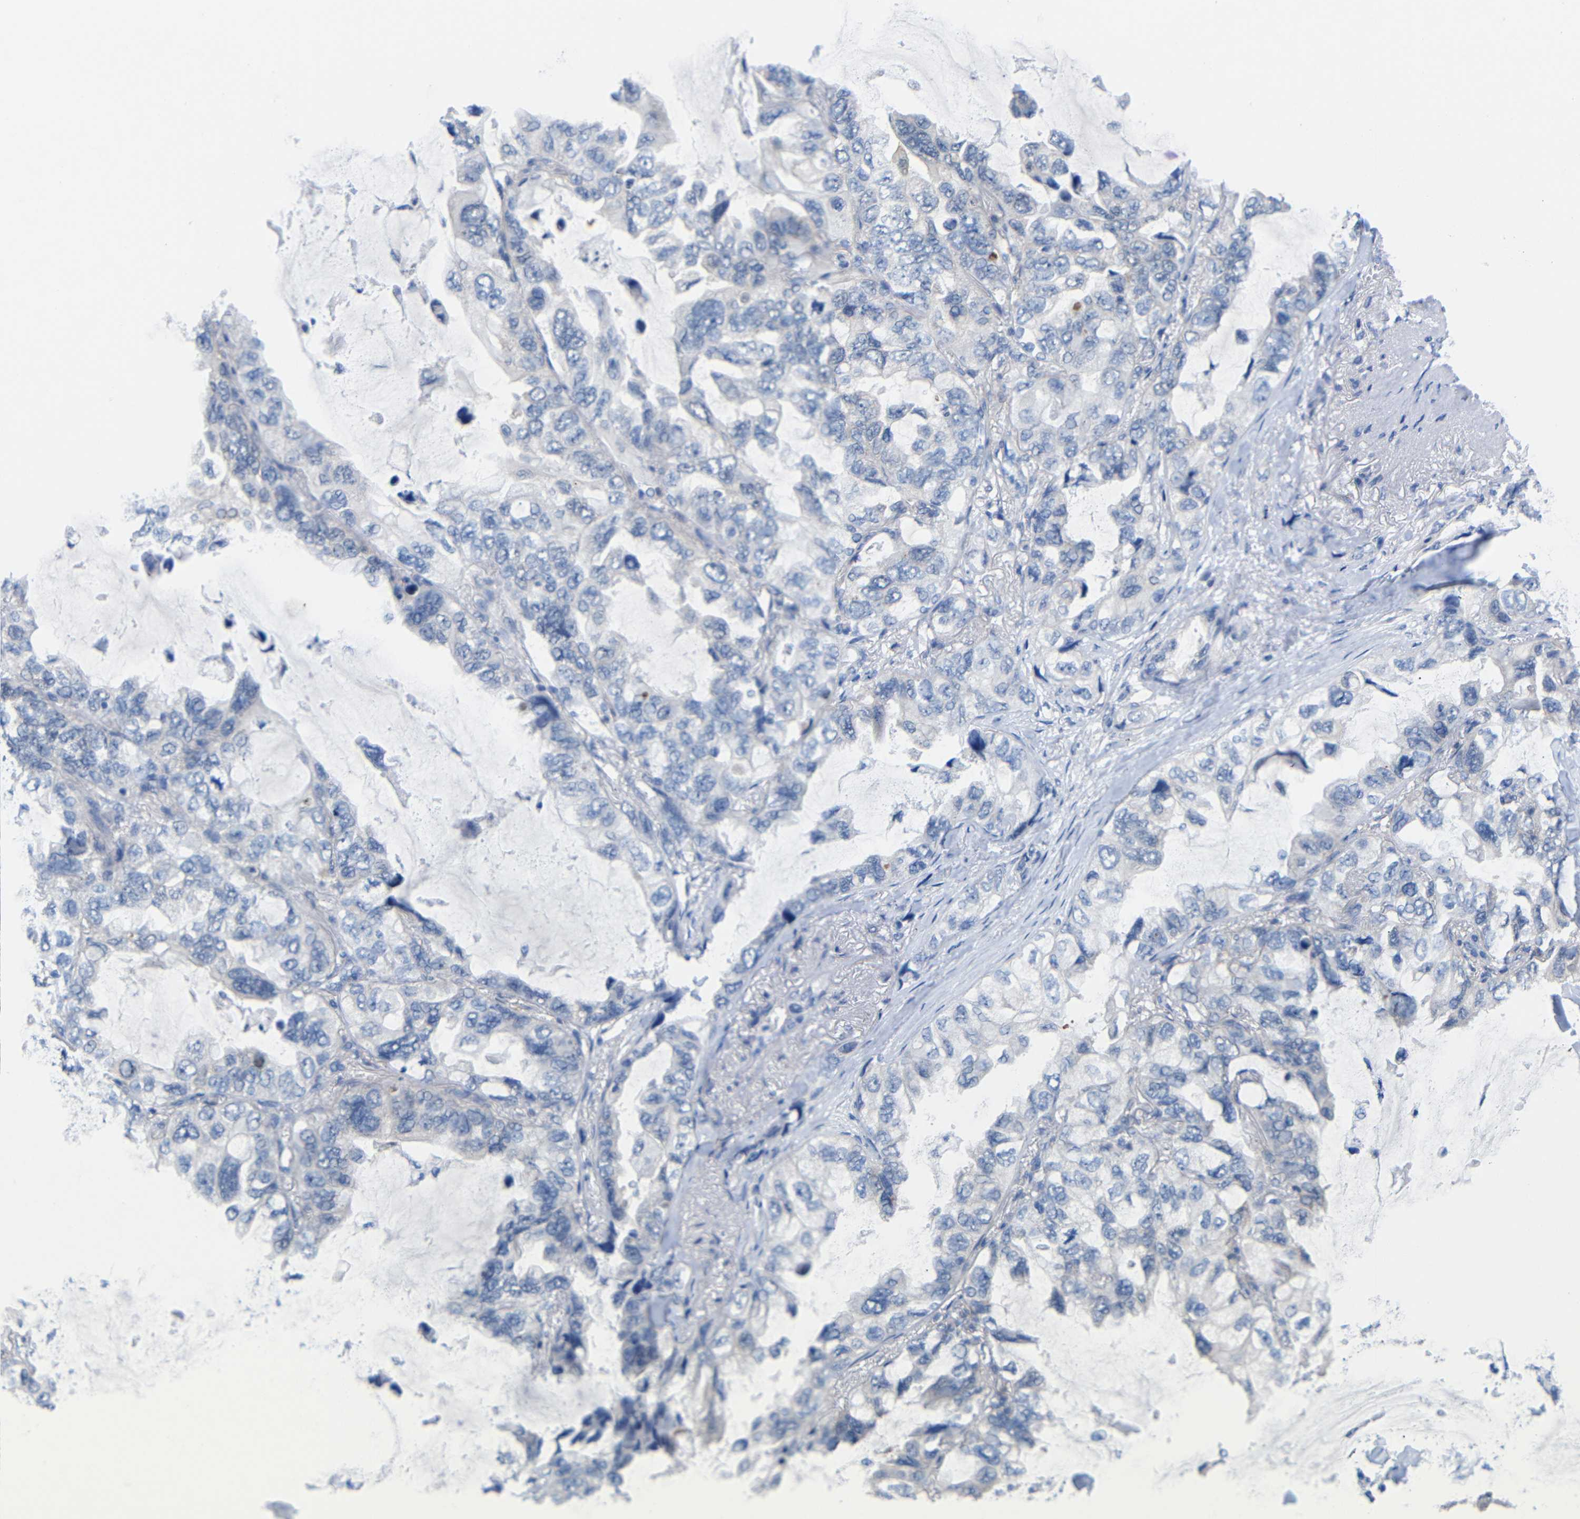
{"staining": {"intensity": "negative", "quantity": "none", "location": "none"}, "tissue": "lung cancer", "cell_type": "Tumor cells", "image_type": "cancer", "snomed": [{"axis": "morphology", "description": "Squamous cell carcinoma, NOS"}, {"axis": "topography", "description": "Lung"}], "caption": "High power microscopy image of an immunohistochemistry image of lung cancer (squamous cell carcinoma), revealing no significant expression in tumor cells. The staining is performed using DAB (3,3'-diaminobenzidine) brown chromogen with nuclei counter-stained in using hematoxylin.", "gene": "PEBP1", "patient": {"sex": "female", "age": 73}}